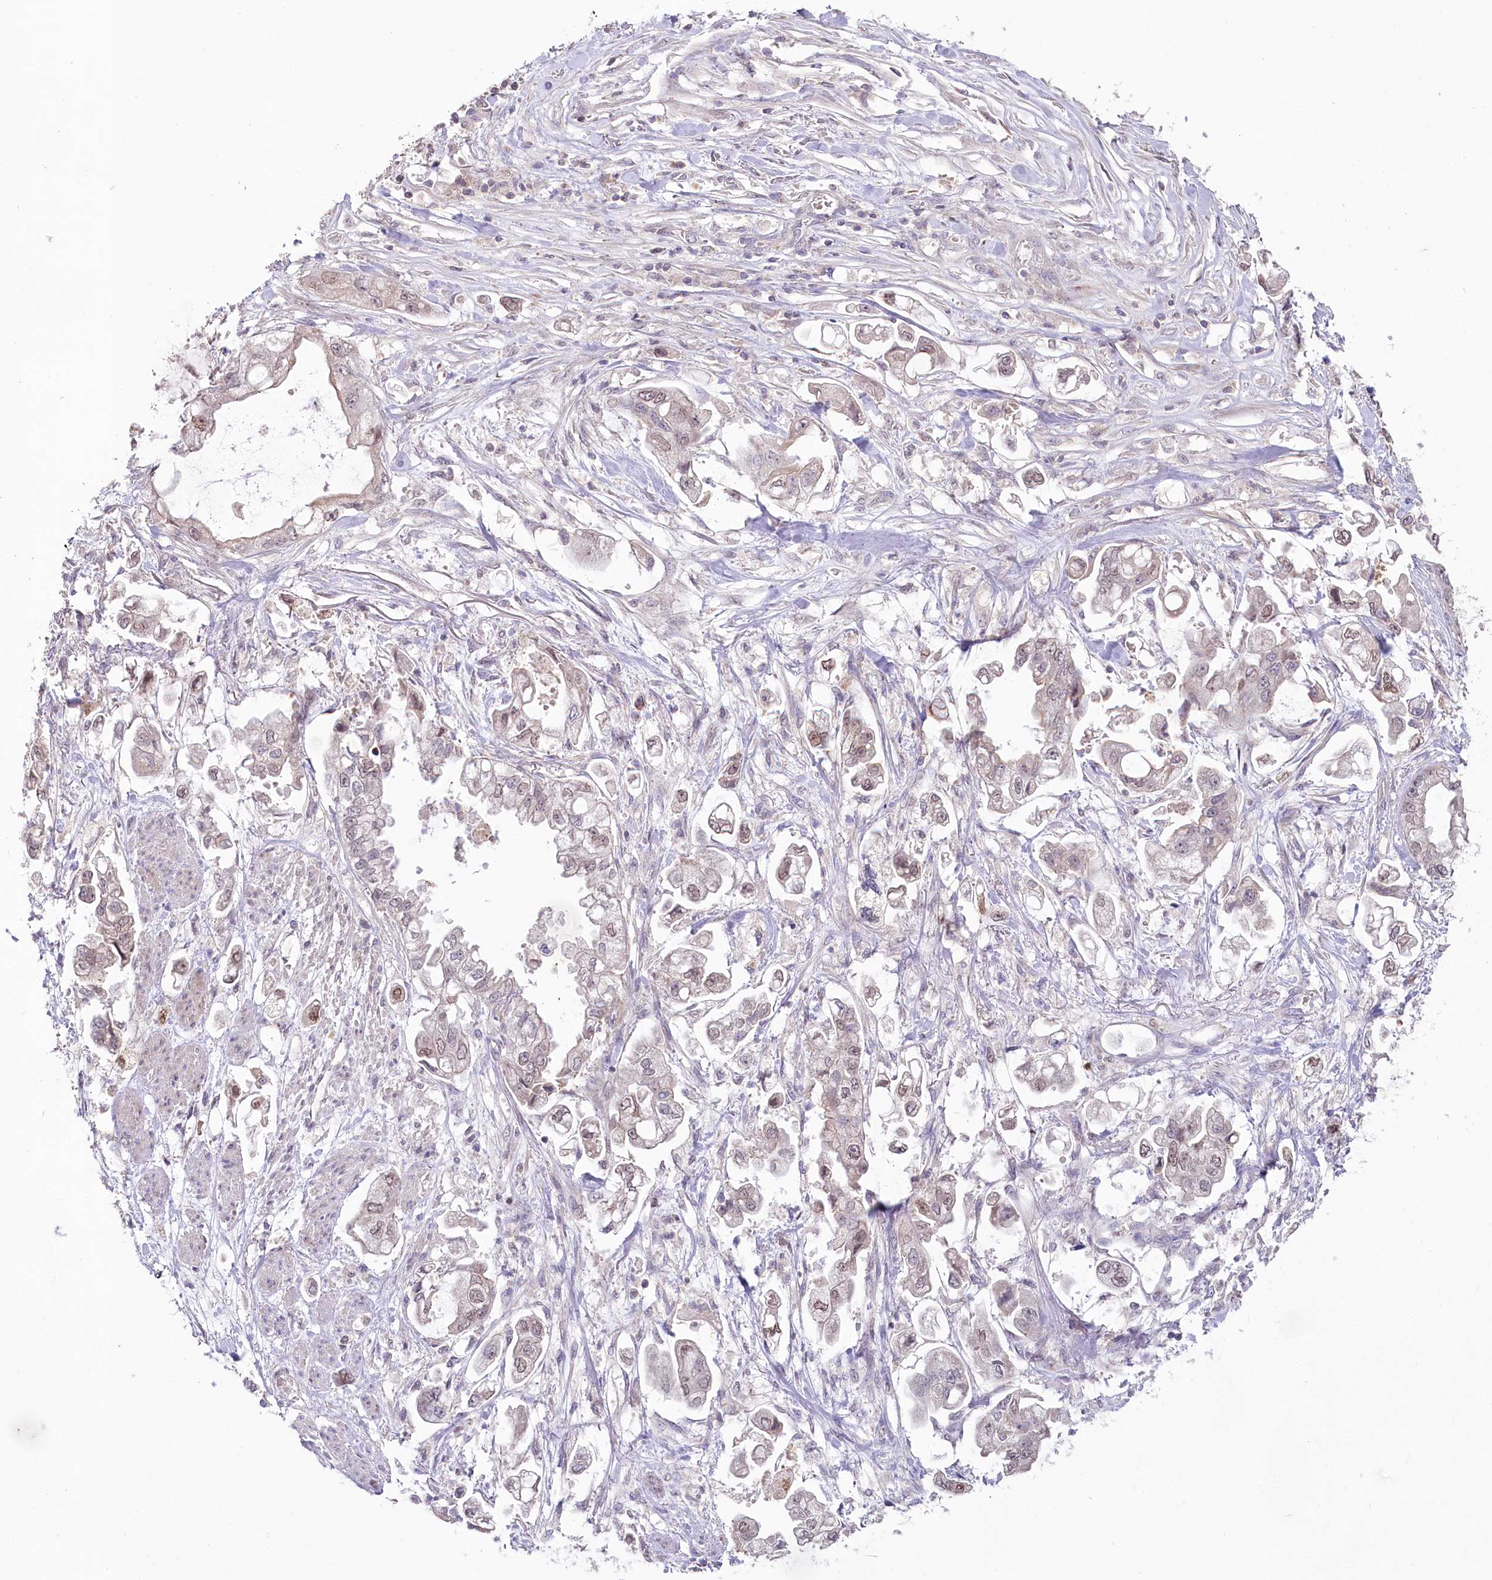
{"staining": {"intensity": "weak", "quantity": "25%-75%", "location": "nuclear"}, "tissue": "stomach cancer", "cell_type": "Tumor cells", "image_type": "cancer", "snomed": [{"axis": "morphology", "description": "Adenocarcinoma, NOS"}, {"axis": "topography", "description": "Stomach"}], "caption": "Weak nuclear staining for a protein is appreciated in about 25%-75% of tumor cells of stomach cancer (adenocarcinoma) using IHC.", "gene": "SLC6A11", "patient": {"sex": "male", "age": 62}}